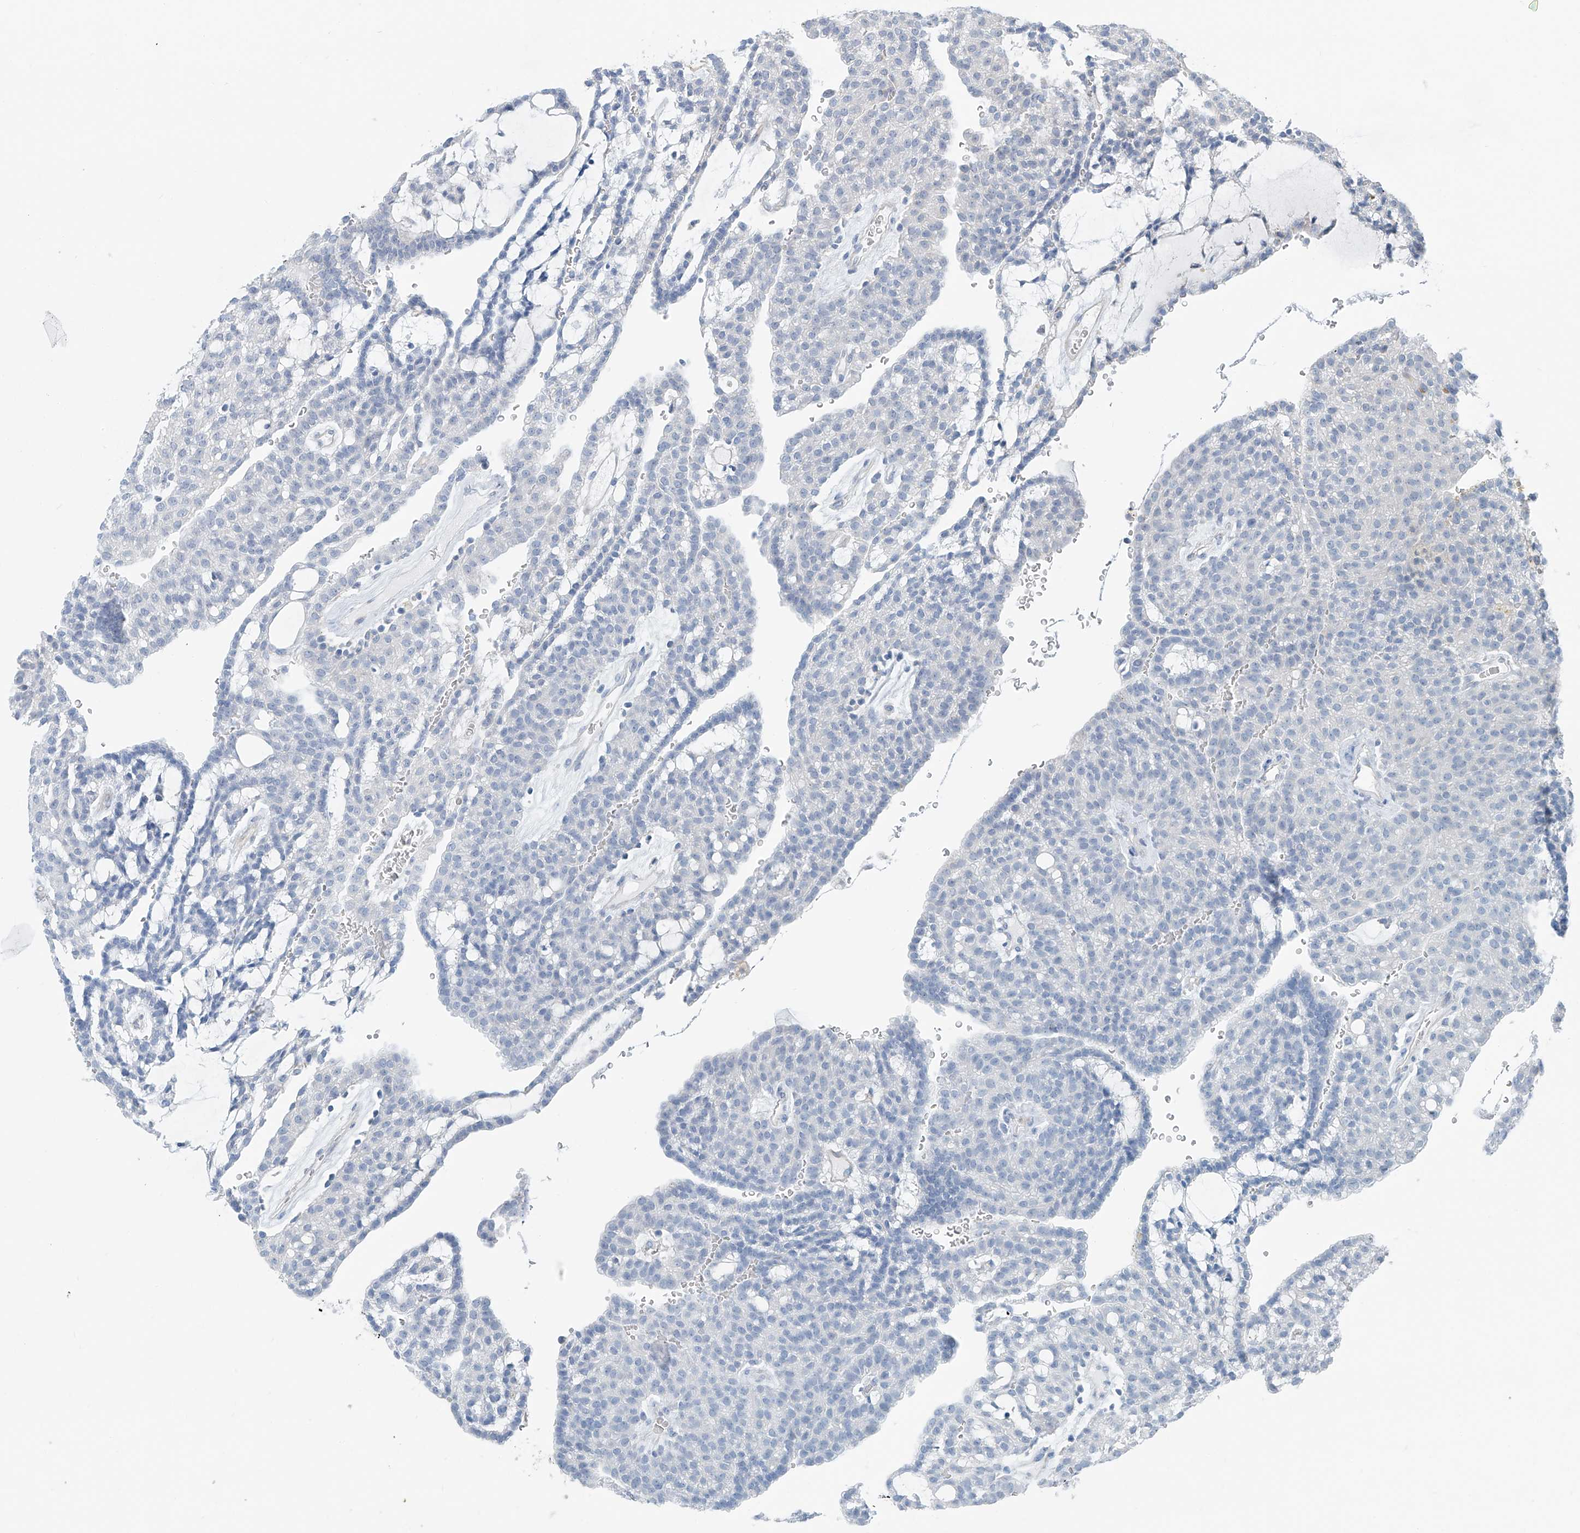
{"staining": {"intensity": "negative", "quantity": "none", "location": "none"}, "tissue": "renal cancer", "cell_type": "Tumor cells", "image_type": "cancer", "snomed": [{"axis": "morphology", "description": "Adenocarcinoma, NOS"}, {"axis": "topography", "description": "Kidney"}], "caption": "An image of human renal cancer (adenocarcinoma) is negative for staining in tumor cells.", "gene": "KCNK10", "patient": {"sex": "male", "age": 63}}